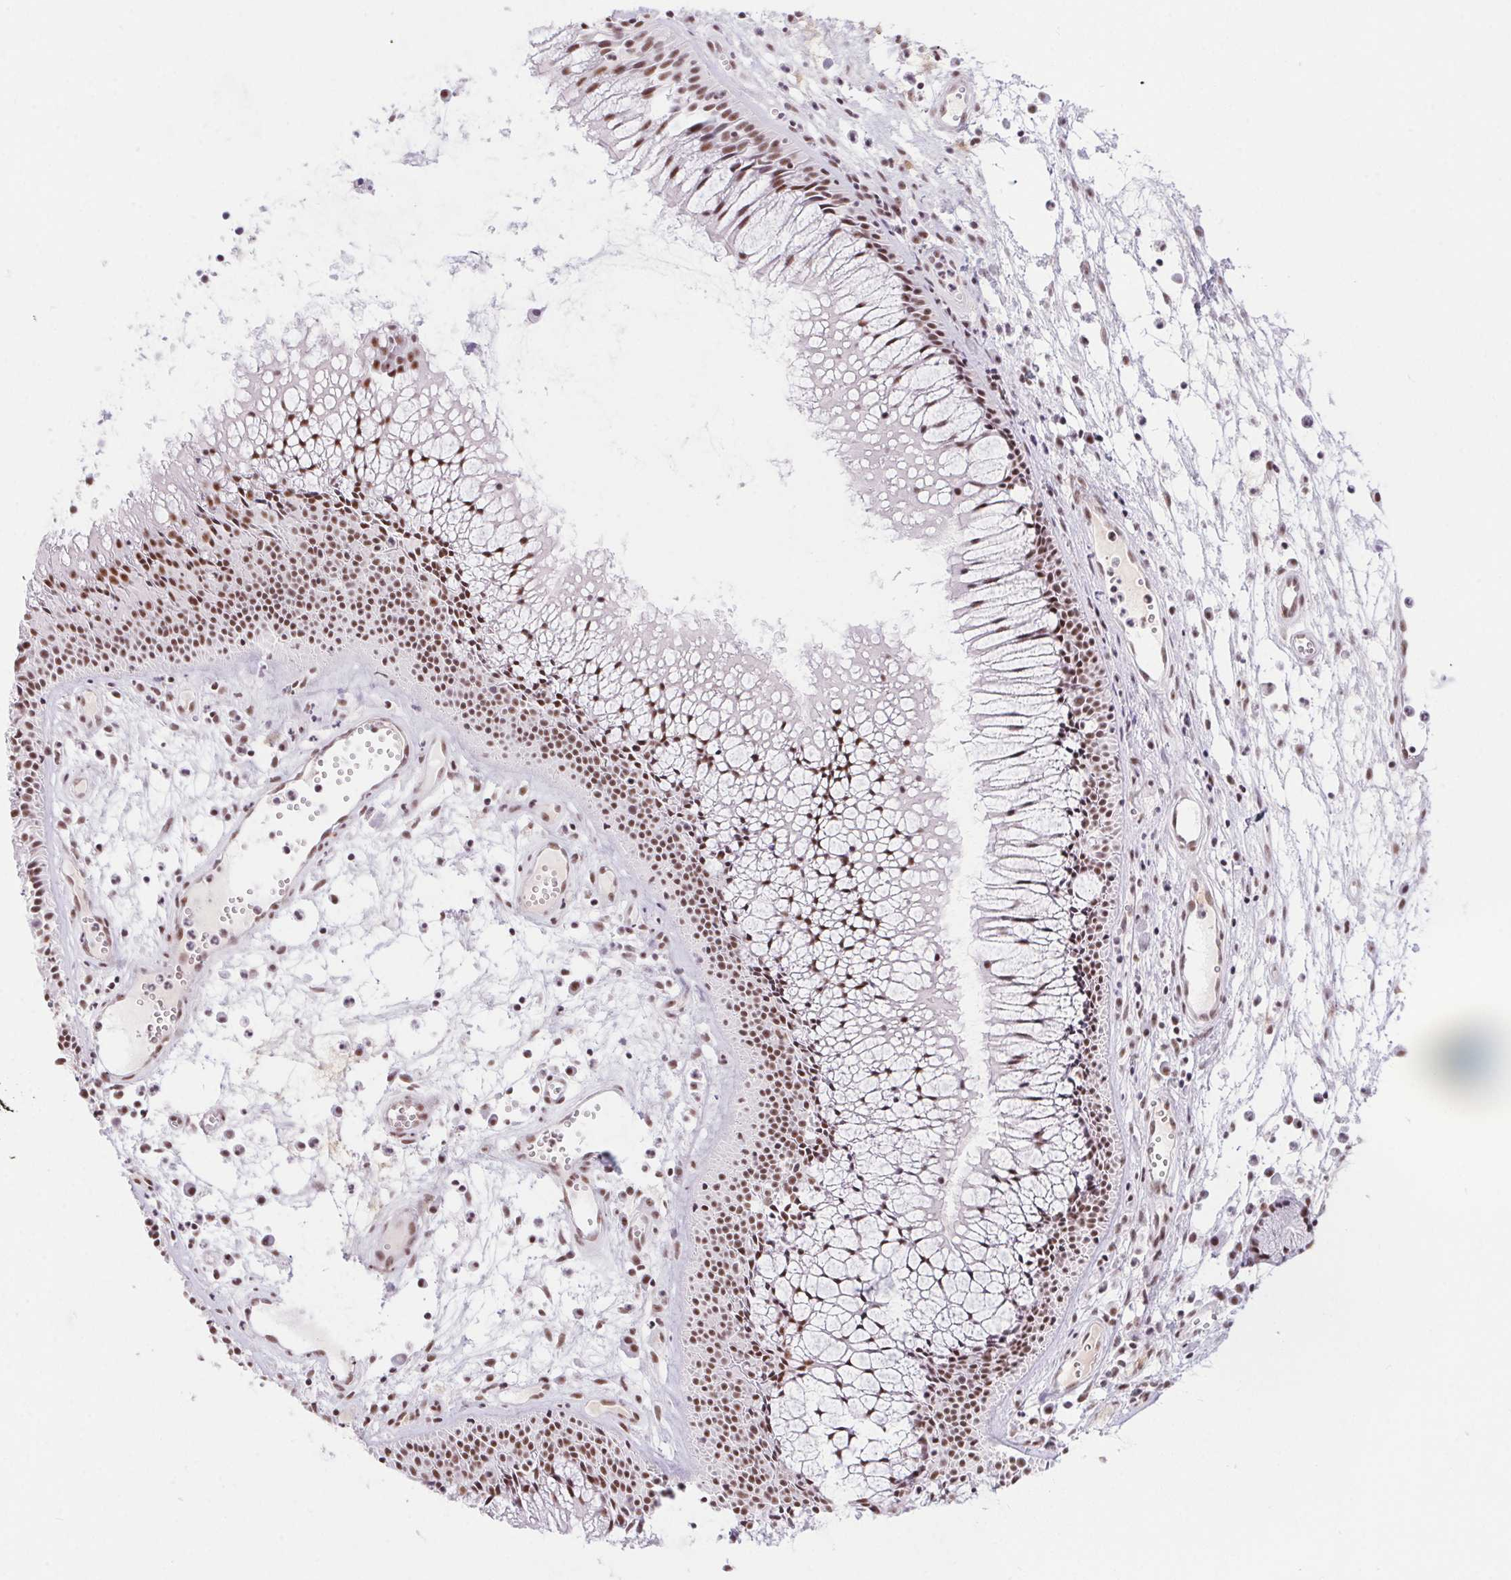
{"staining": {"intensity": "strong", "quantity": ">75%", "location": "nuclear"}, "tissue": "nasopharynx", "cell_type": "Respiratory epithelial cells", "image_type": "normal", "snomed": [{"axis": "morphology", "description": "Normal tissue, NOS"}, {"axis": "topography", "description": "Nasopharynx"}], "caption": "Benign nasopharynx reveals strong nuclear staining in approximately >75% of respiratory epithelial cells, visualized by immunohistochemistry.", "gene": "DDX17", "patient": {"sex": "male", "age": 31}}